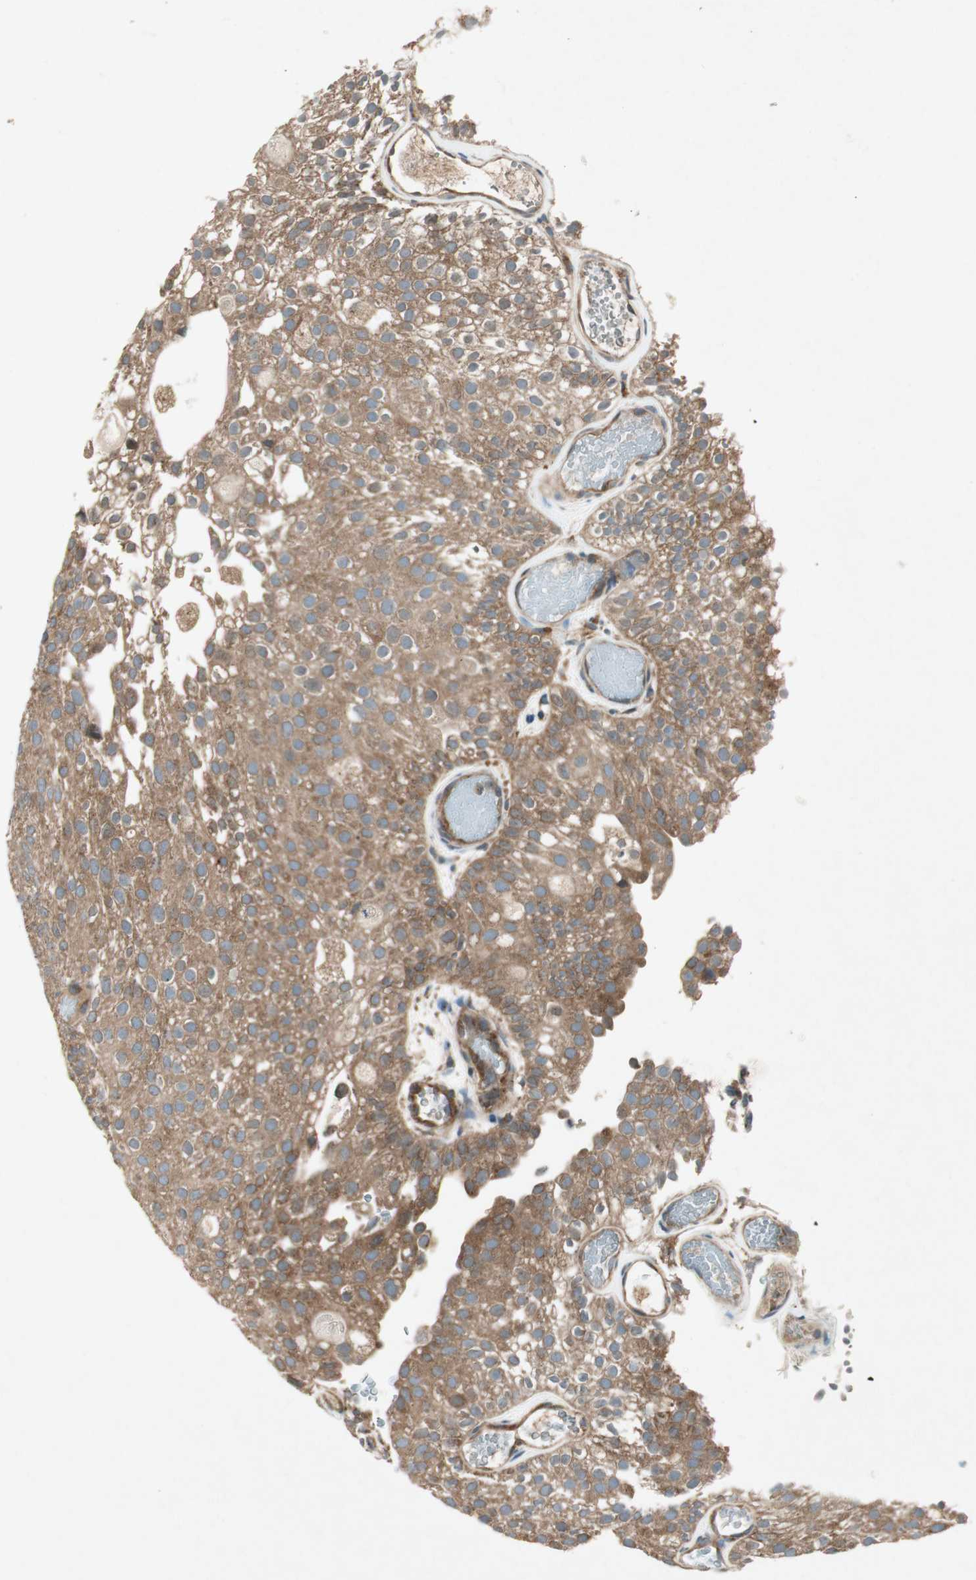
{"staining": {"intensity": "moderate", "quantity": ">75%", "location": "cytoplasmic/membranous"}, "tissue": "urothelial cancer", "cell_type": "Tumor cells", "image_type": "cancer", "snomed": [{"axis": "morphology", "description": "Urothelial carcinoma, Low grade"}, {"axis": "topography", "description": "Urinary bladder"}], "caption": "The immunohistochemical stain shows moderate cytoplasmic/membranous positivity in tumor cells of urothelial carcinoma (low-grade) tissue.", "gene": "CHADL", "patient": {"sex": "male", "age": 78}}